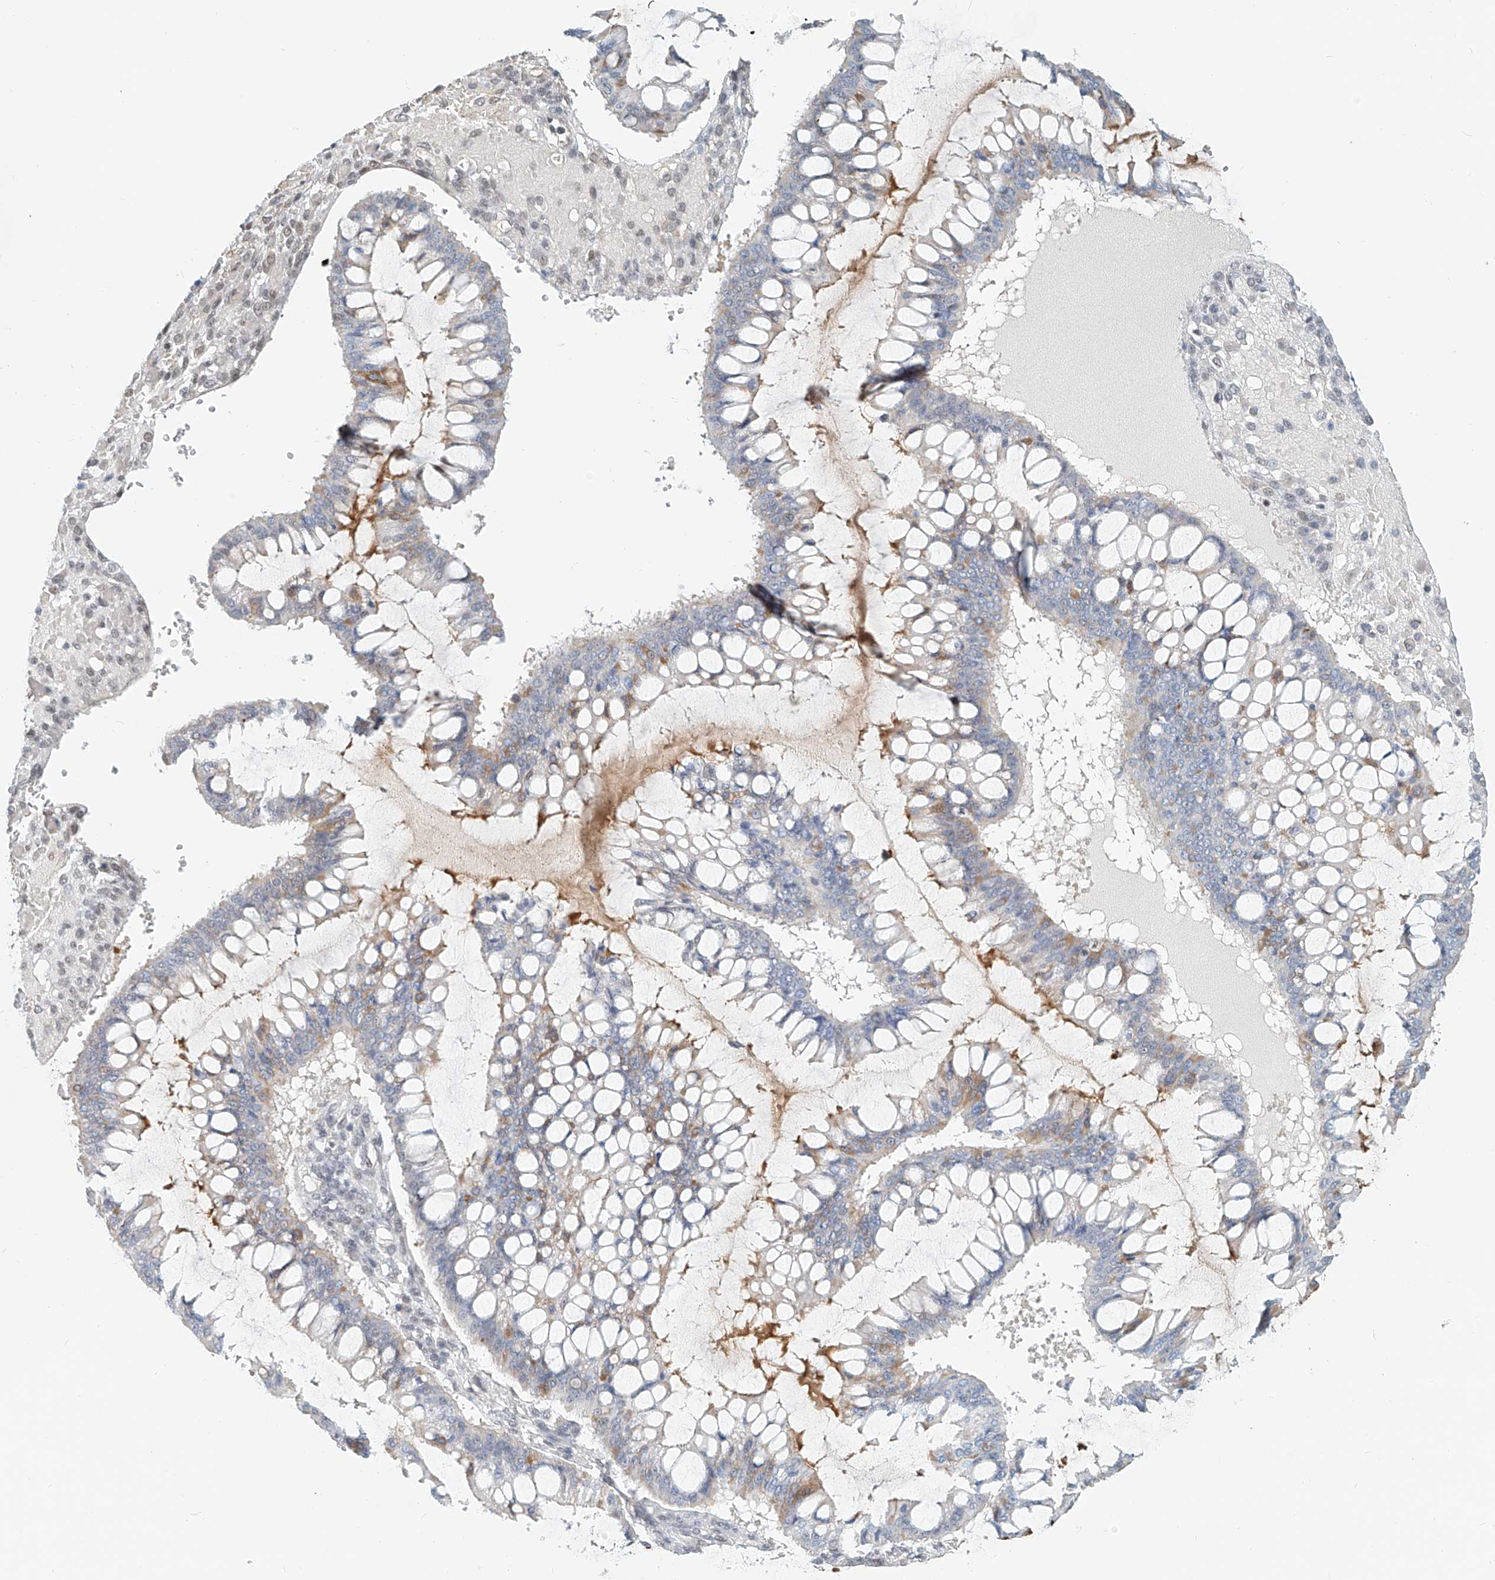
{"staining": {"intensity": "moderate", "quantity": "<25%", "location": "cytoplasmic/membranous"}, "tissue": "ovarian cancer", "cell_type": "Tumor cells", "image_type": "cancer", "snomed": [{"axis": "morphology", "description": "Cystadenocarcinoma, mucinous, NOS"}, {"axis": "topography", "description": "Ovary"}], "caption": "Immunohistochemistry (DAB (3,3'-diaminobenzidine)) staining of human ovarian cancer reveals moderate cytoplasmic/membranous protein expression in approximately <25% of tumor cells.", "gene": "SASH1", "patient": {"sex": "female", "age": 73}}